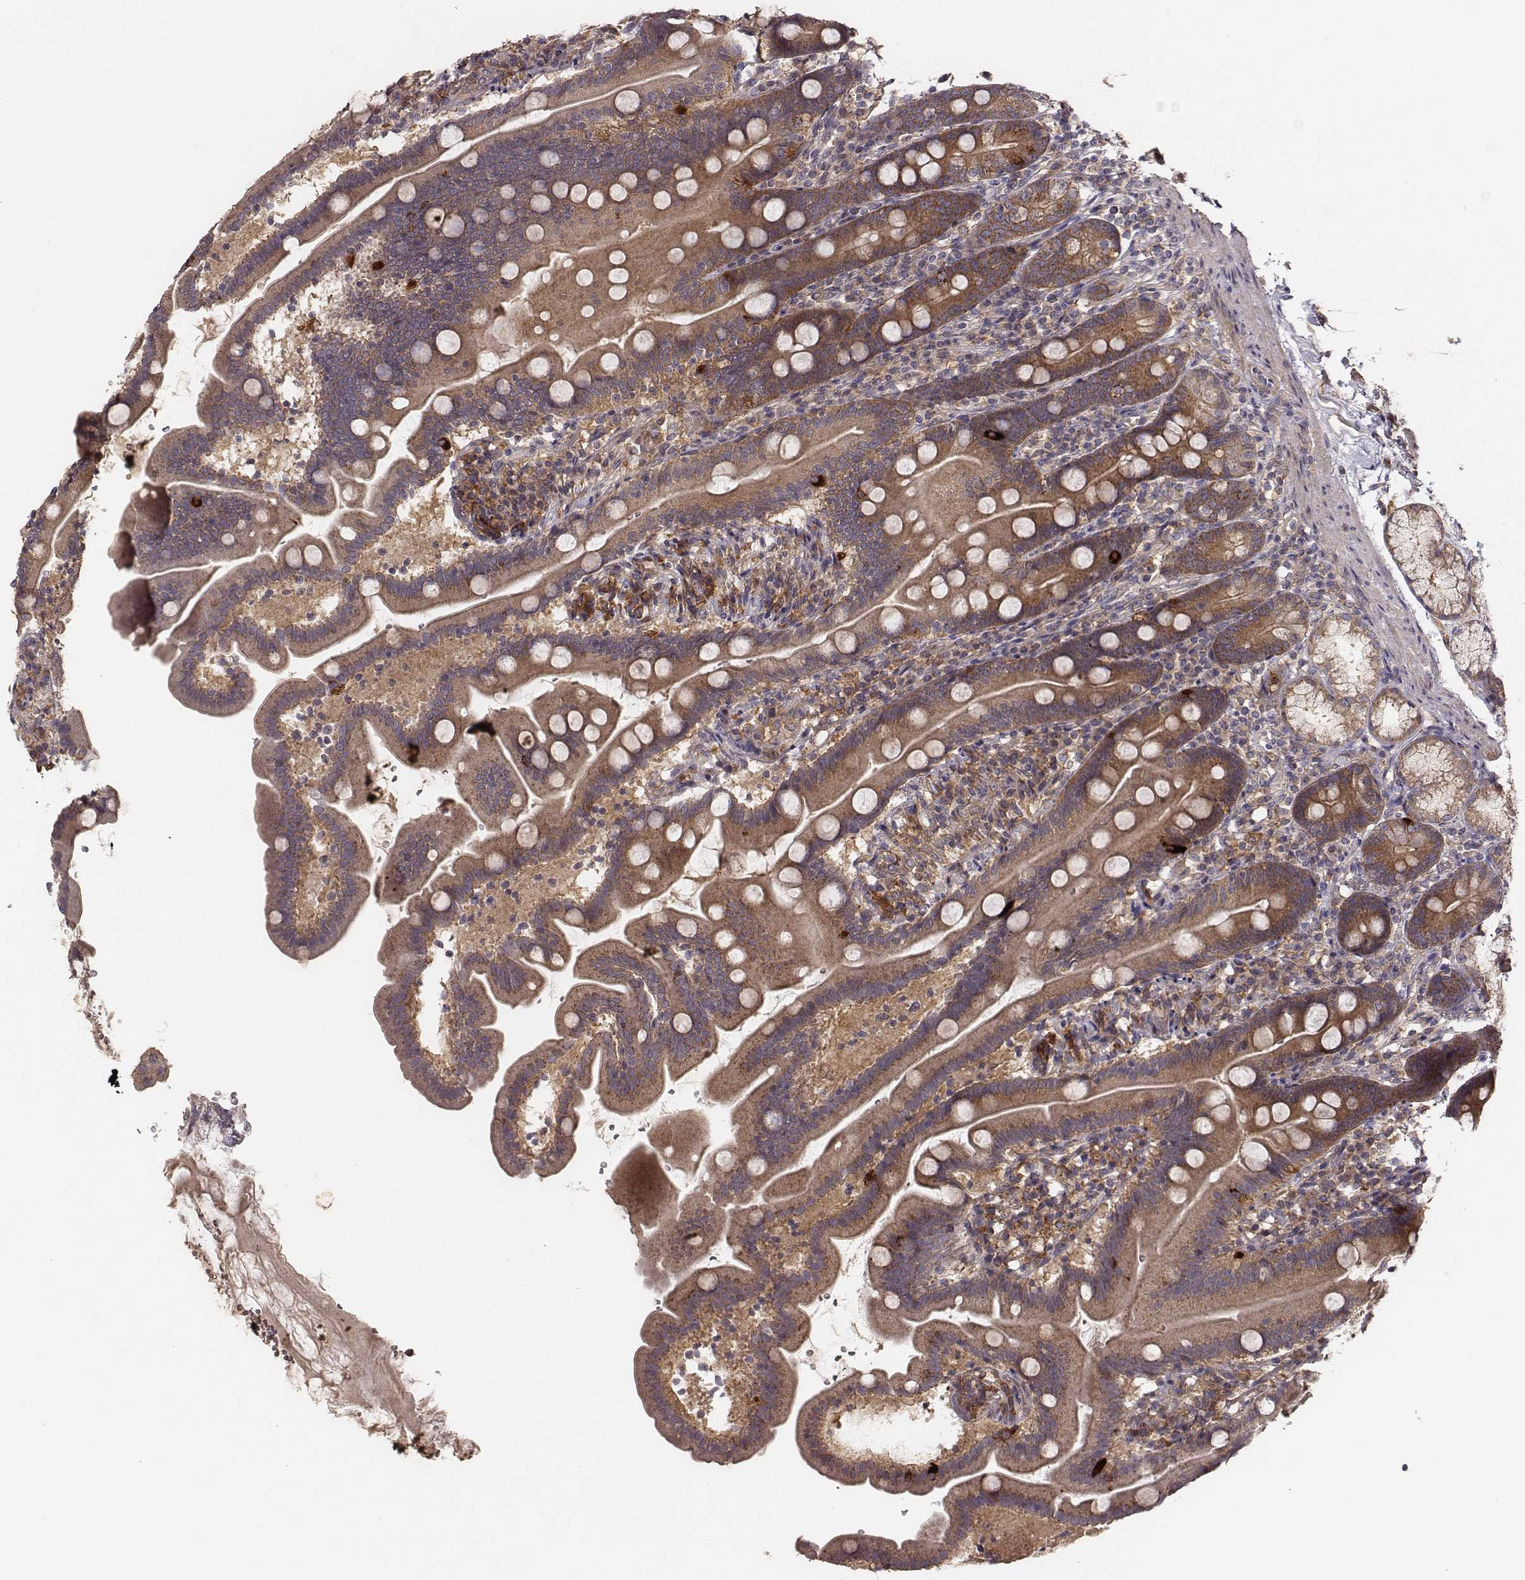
{"staining": {"intensity": "moderate", "quantity": ">75%", "location": "cytoplasmic/membranous"}, "tissue": "duodenum", "cell_type": "Glandular cells", "image_type": "normal", "snomed": [{"axis": "morphology", "description": "Normal tissue, NOS"}, {"axis": "topography", "description": "Duodenum"}], "caption": "The immunohistochemical stain shows moderate cytoplasmic/membranous expression in glandular cells of benign duodenum.", "gene": "VPS26A", "patient": {"sex": "female", "age": 67}}